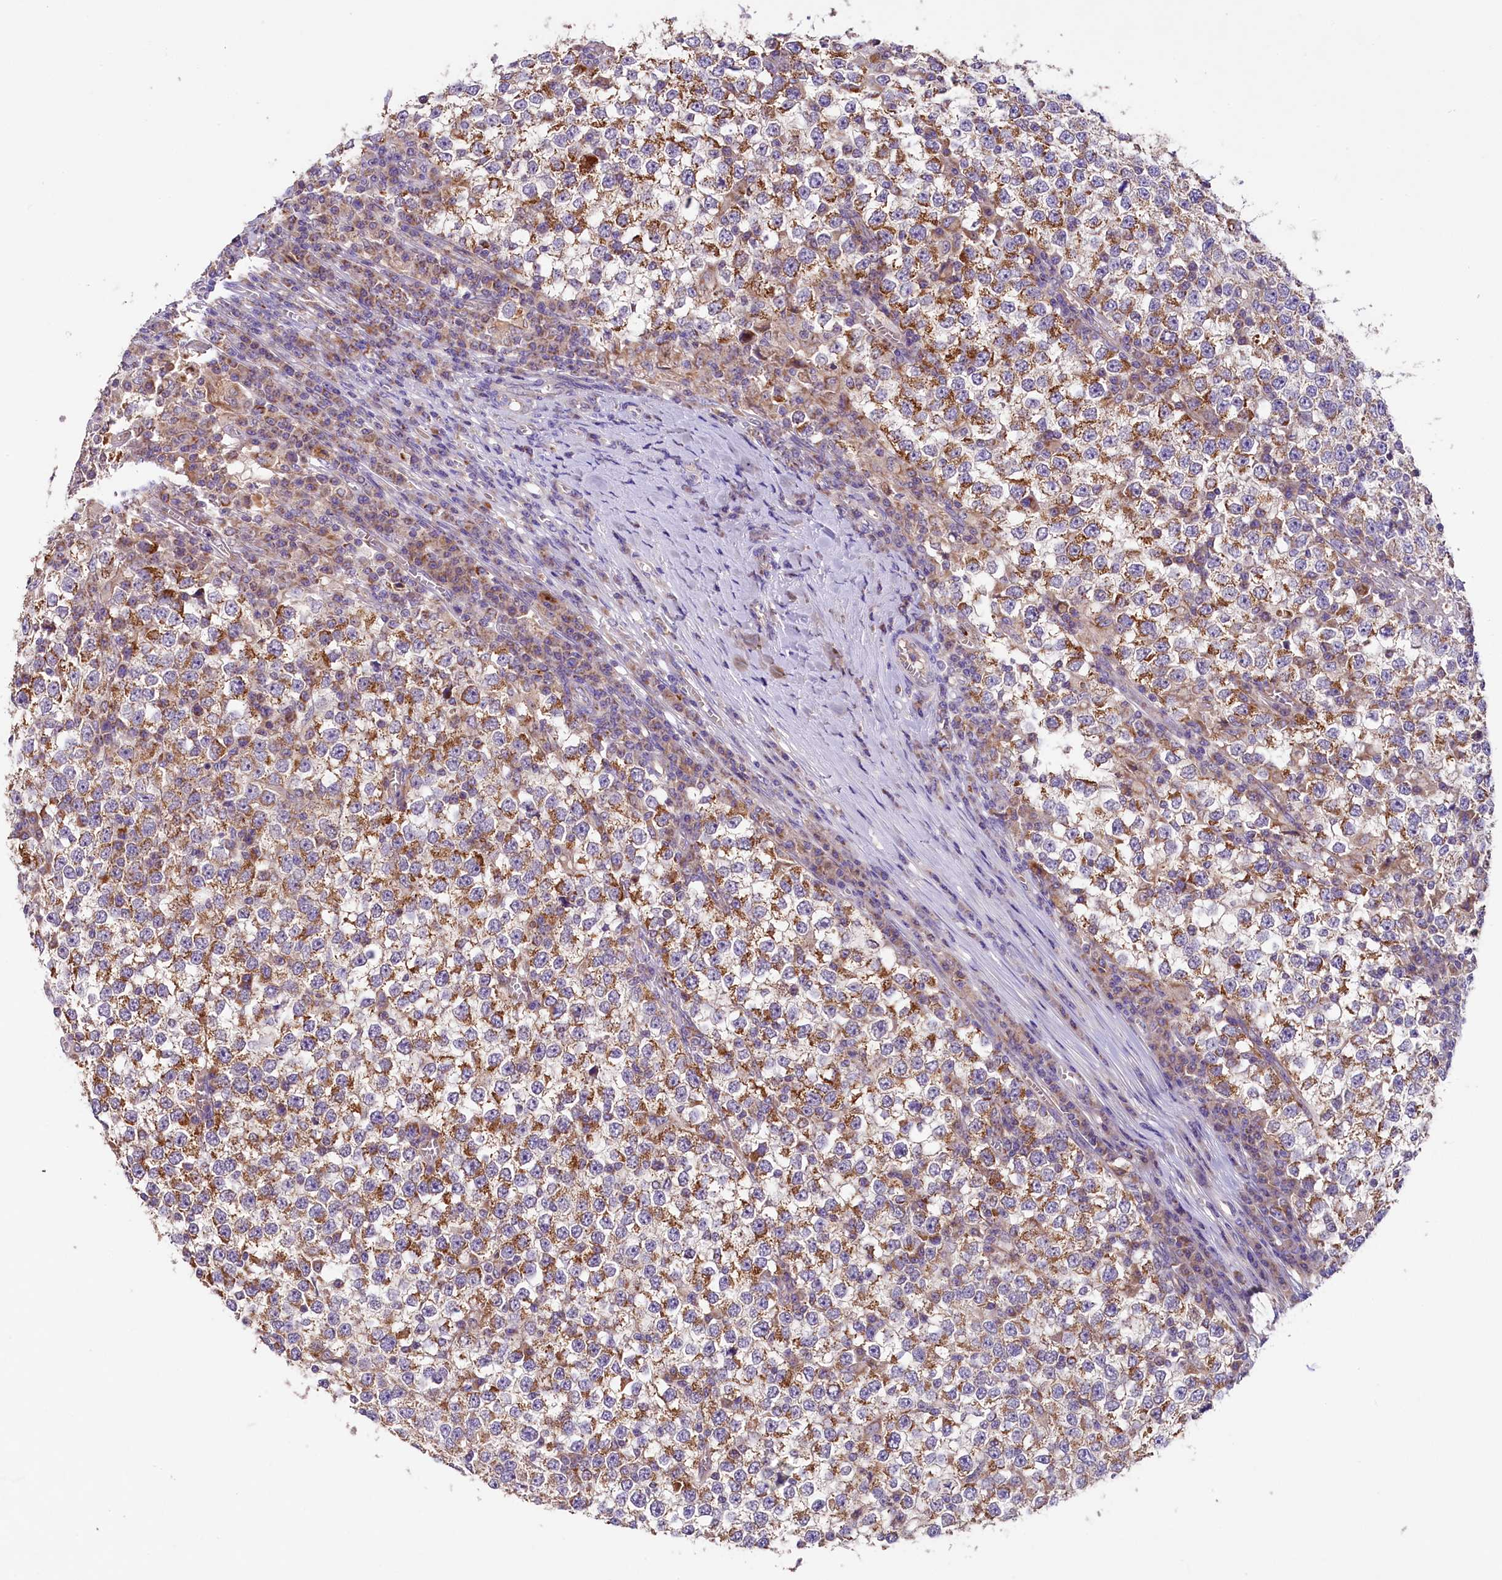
{"staining": {"intensity": "moderate", "quantity": ">75%", "location": "cytoplasmic/membranous"}, "tissue": "testis cancer", "cell_type": "Tumor cells", "image_type": "cancer", "snomed": [{"axis": "morphology", "description": "Seminoma, NOS"}, {"axis": "topography", "description": "Testis"}], "caption": "Human seminoma (testis) stained for a protein (brown) displays moderate cytoplasmic/membranous positive staining in approximately >75% of tumor cells.", "gene": "PMPCB", "patient": {"sex": "male", "age": 65}}